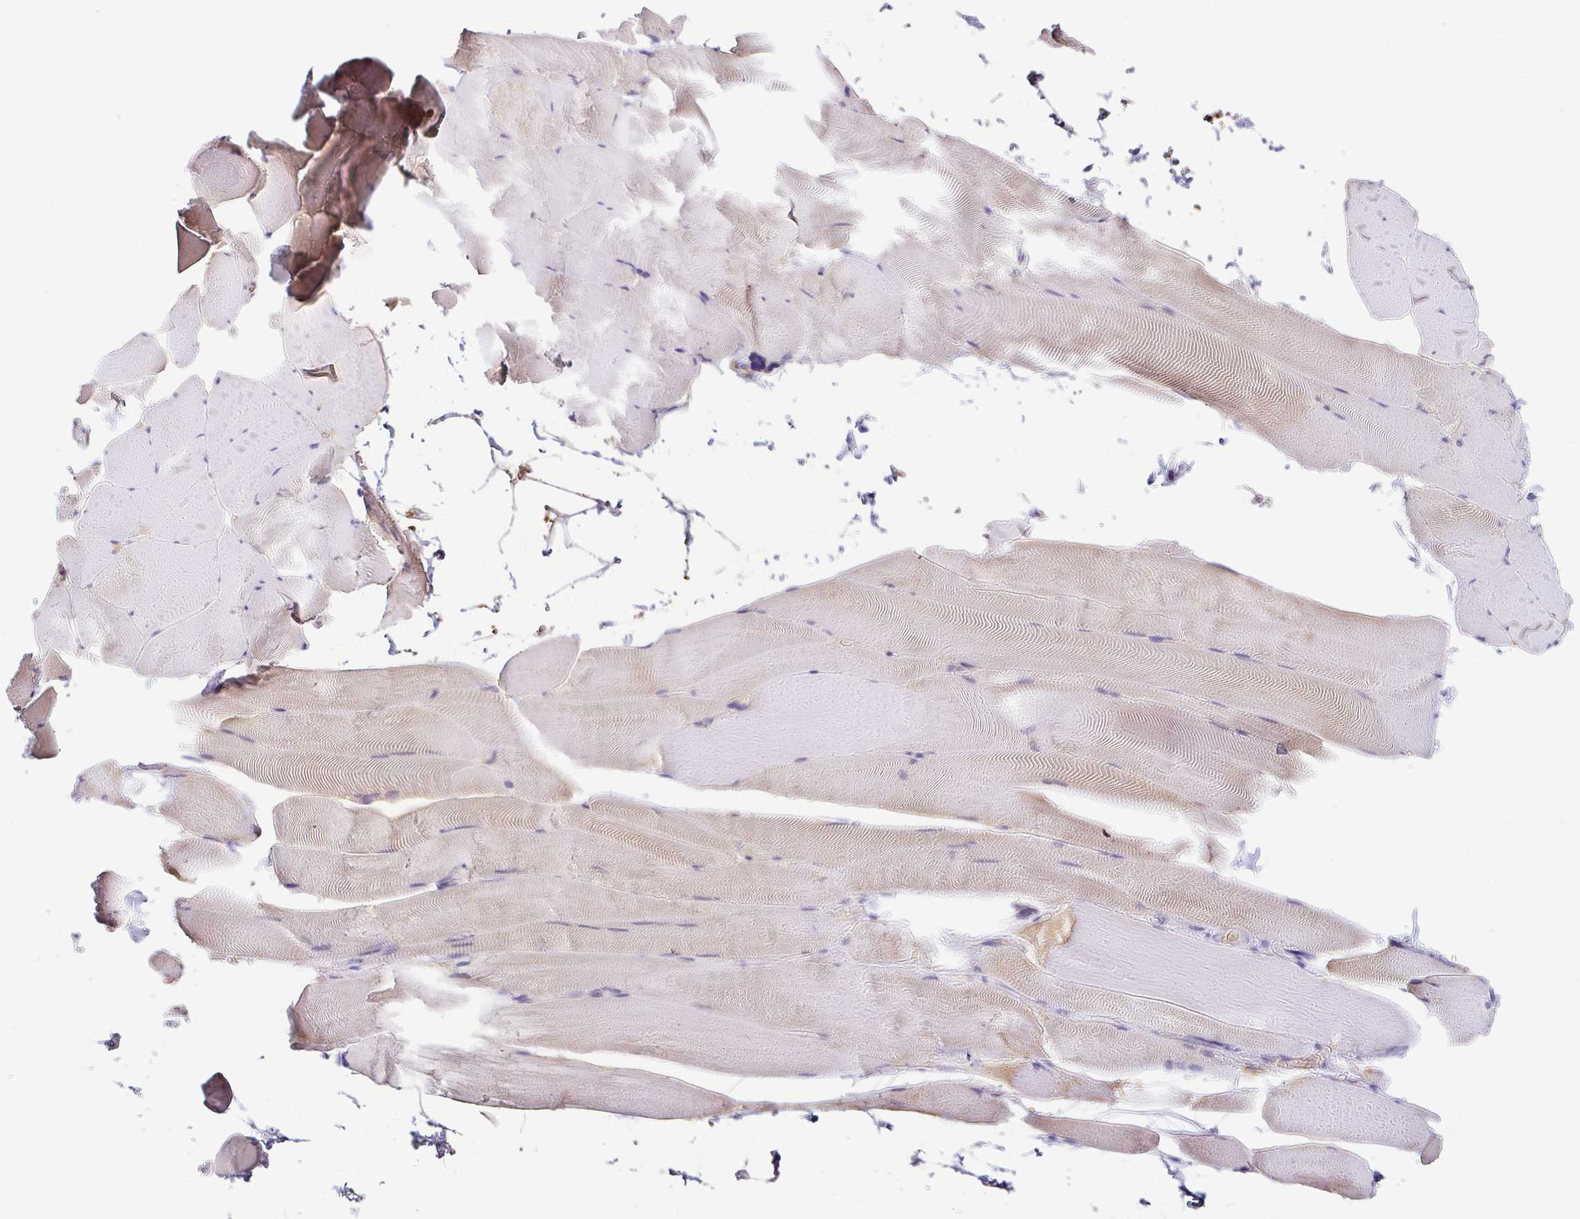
{"staining": {"intensity": "weak", "quantity": "<25%", "location": "cytoplasmic/membranous"}, "tissue": "skeletal muscle", "cell_type": "Myocytes", "image_type": "normal", "snomed": [{"axis": "morphology", "description": "Normal tissue, NOS"}, {"axis": "topography", "description": "Skeletal muscle"}], "caption": "Human skeletal muscle stained for a protein using immunohistochemistry (IHC) shows no expression in myocytes.", "gene": "FAM162B", "patient": {"sex": "female", "age": 64}}